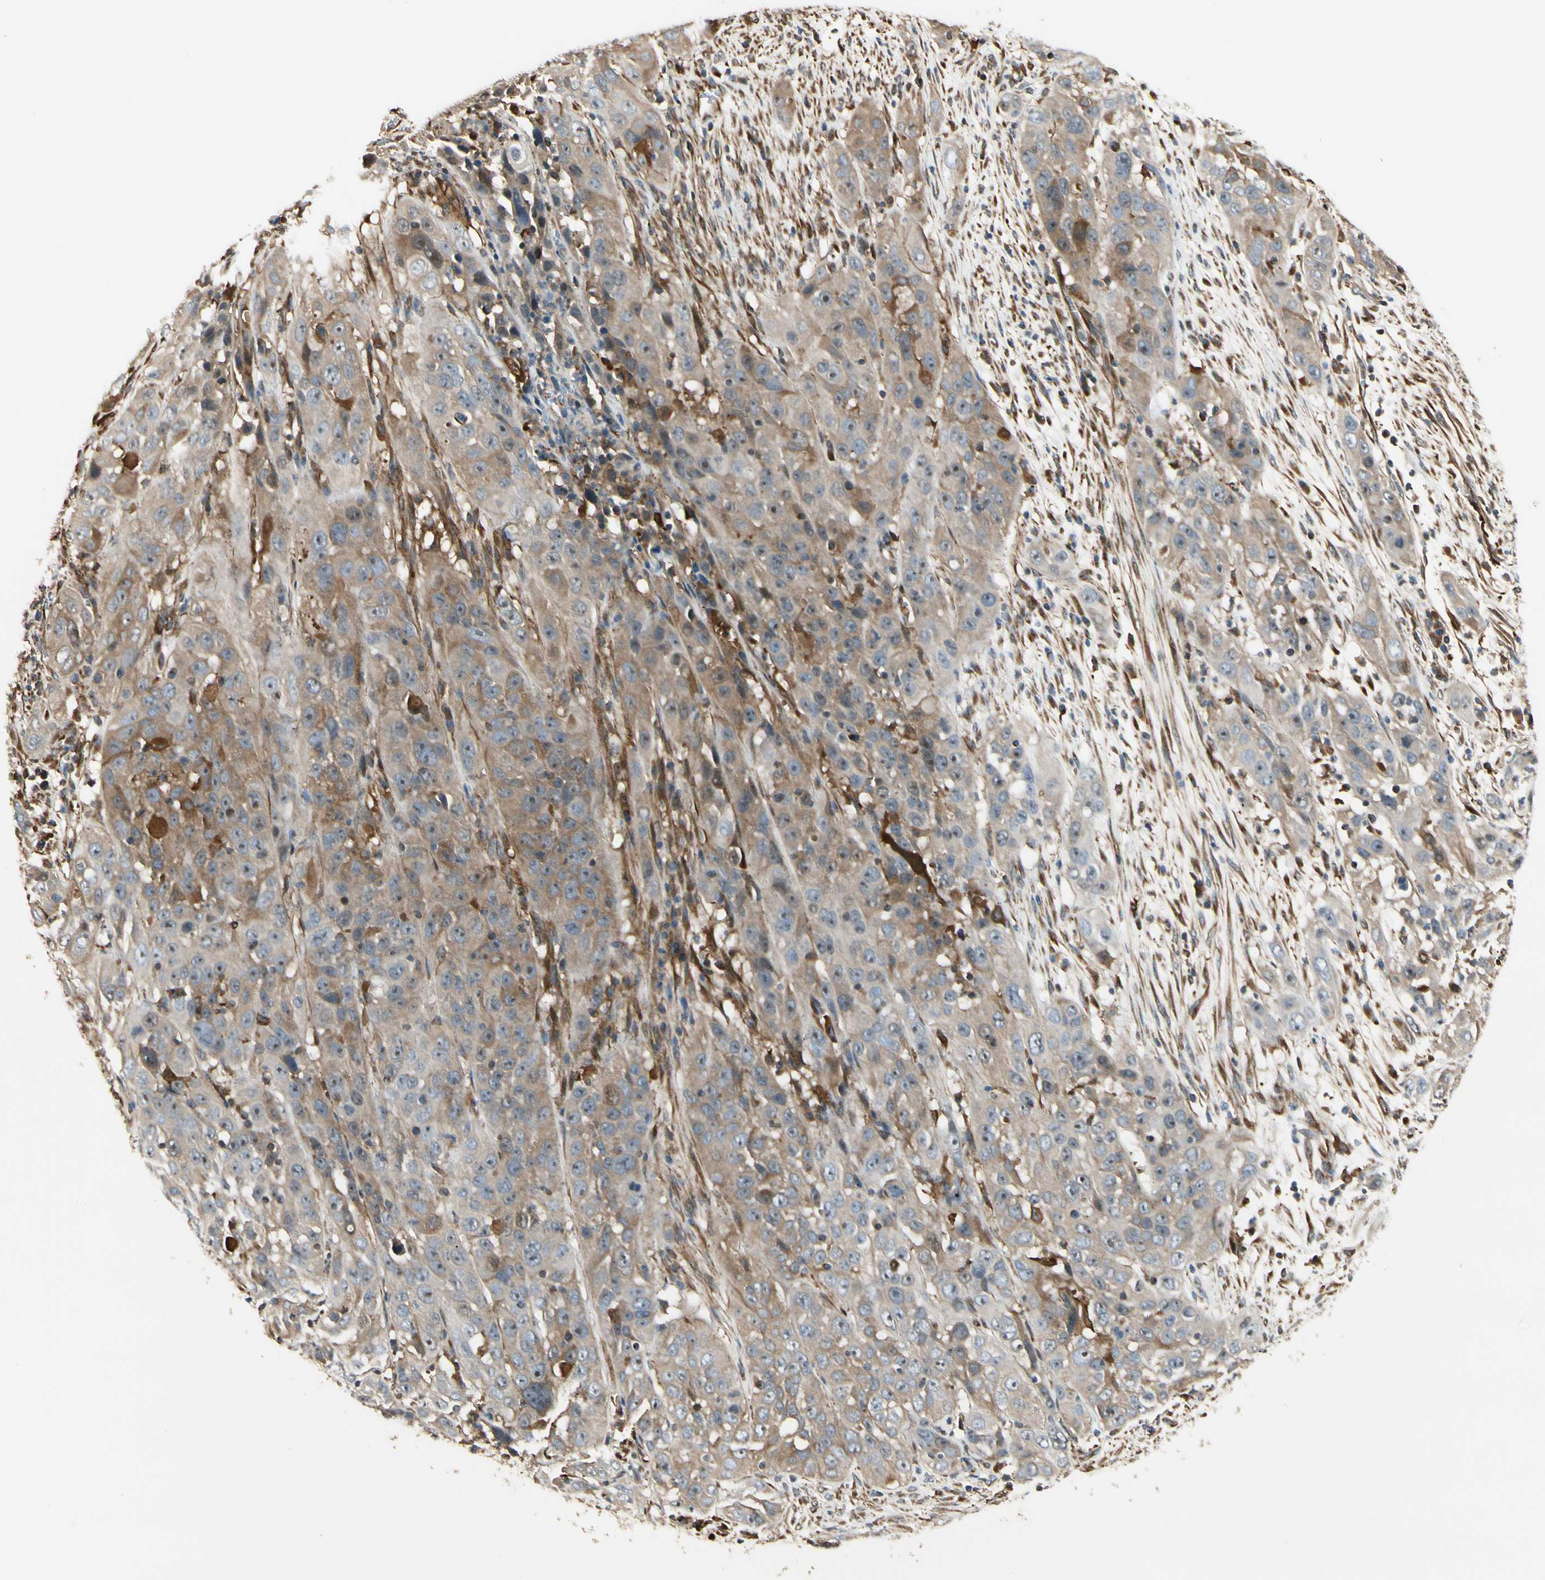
{"staining": {"intensity": "moderate", "quantity": "25%-75%", "location": "cytoplasmic/membranous"}, "tissue": "cervical cancer", "cell_type": "Tumor cells", "image_type": "cancer", "snomed": [{"axis": "morphology", "description": "Squamous cell carcinoma, NOS"}, {"axis": "topography", "description": "Cervix"}], "caption": "The micrograph displays immunohistochemical staining of cervical cancer (squamous cell carcinoma). There is moderate cytoplasmic/membranous positivity is seen in approximately 25%-75% of tumor cells.", "gene": "FTH1", "patient": {"sex": "female", "age": 32}}